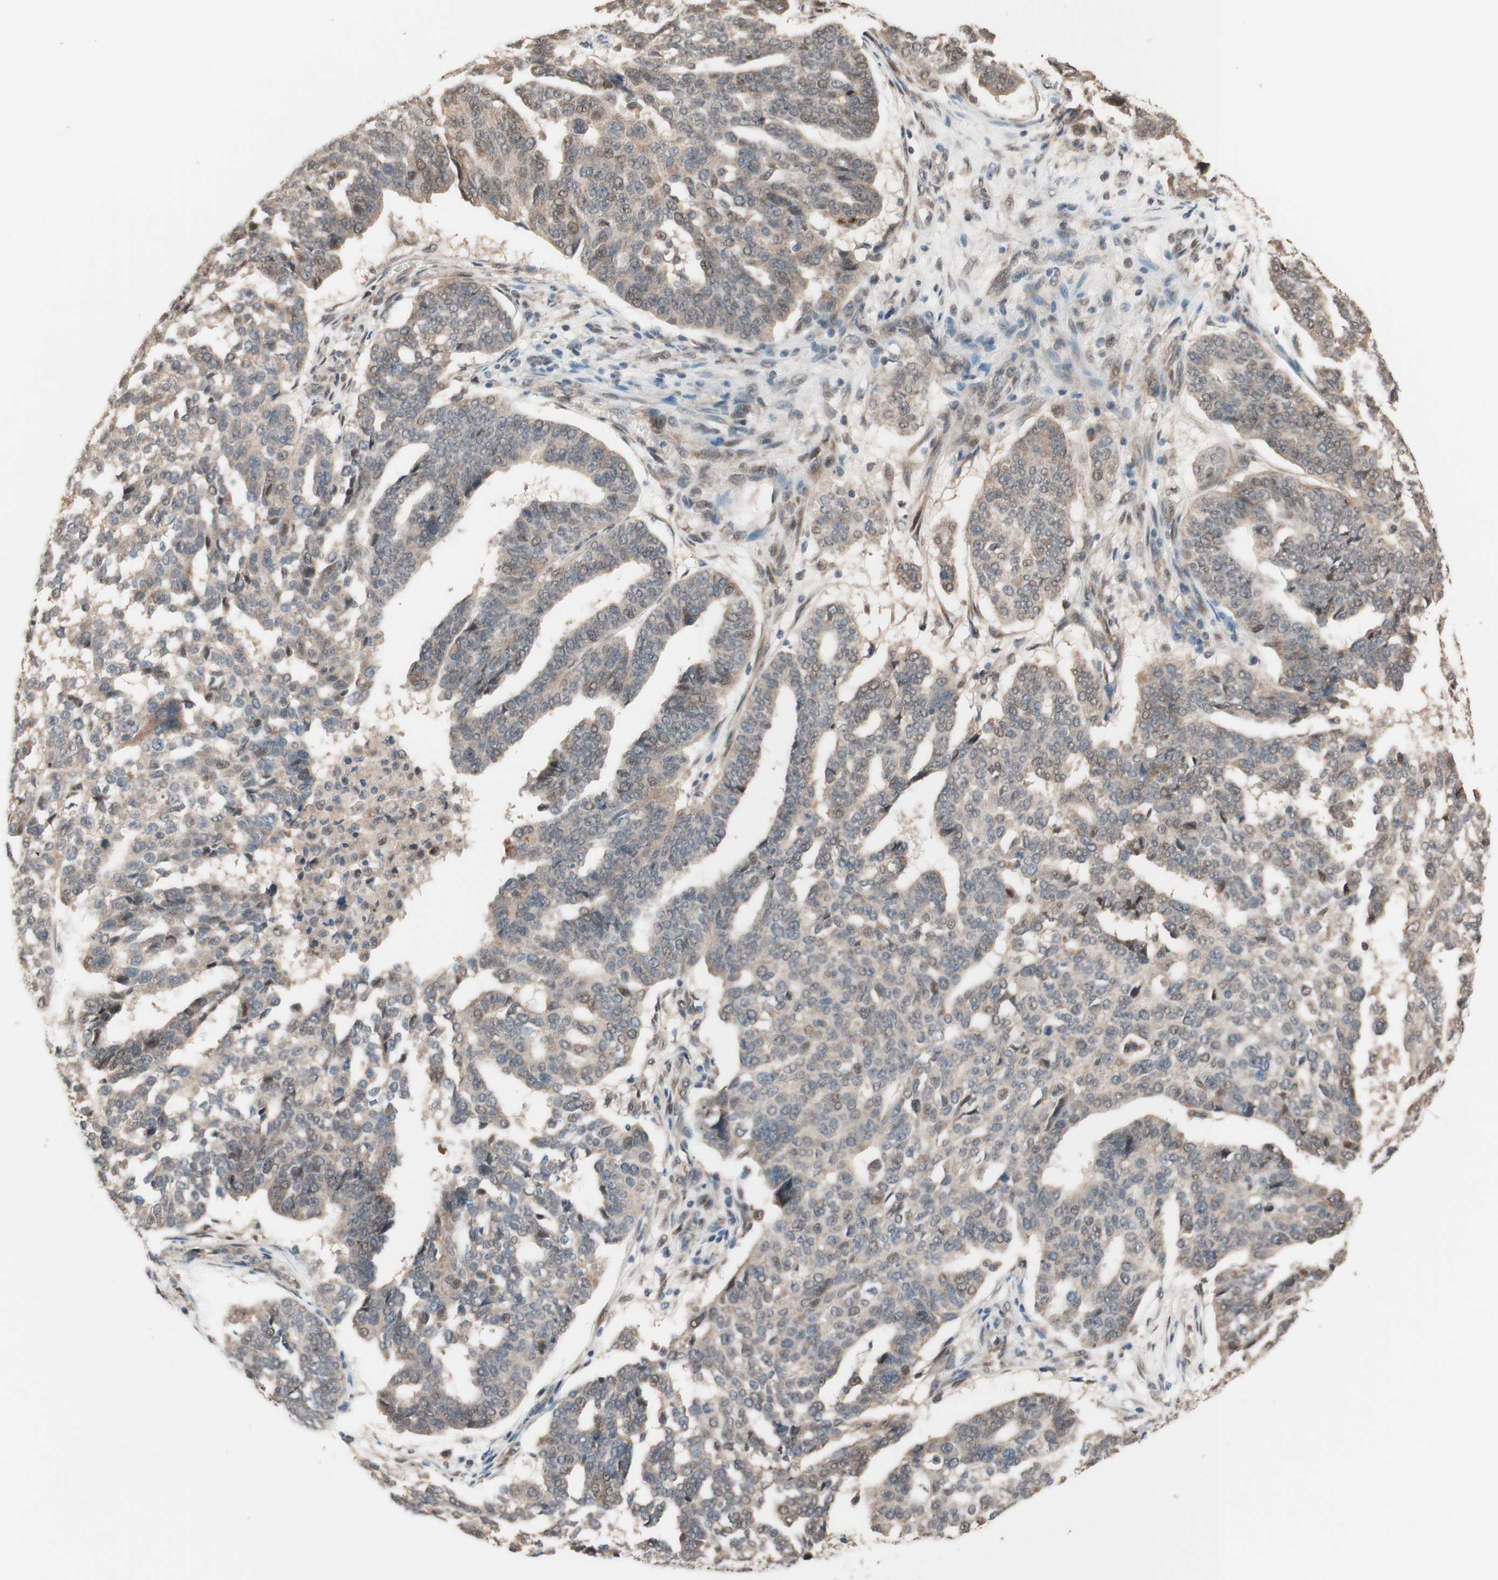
{"staining": {"intensity": "weak", "quantity": "<25%", "location": "cytoplasmic/membranous"}, "tissue": "ovarian cancer", "cell_type": "Tumor cells", "image_type": "cancer", "snomed": [{"axis": "morphology", "description": "Cystadenocarcinoma, serous, NOS"}, {"axis": "topography", "description": "Ovary"}], "caption": "This is an immunohistochemistry photomicrograph of serous cystadenocarcinoma (ovarian). There is no staining in tumor cells.", "gene": "CCNC", "patient": {"sex": "female", "age": 59}}